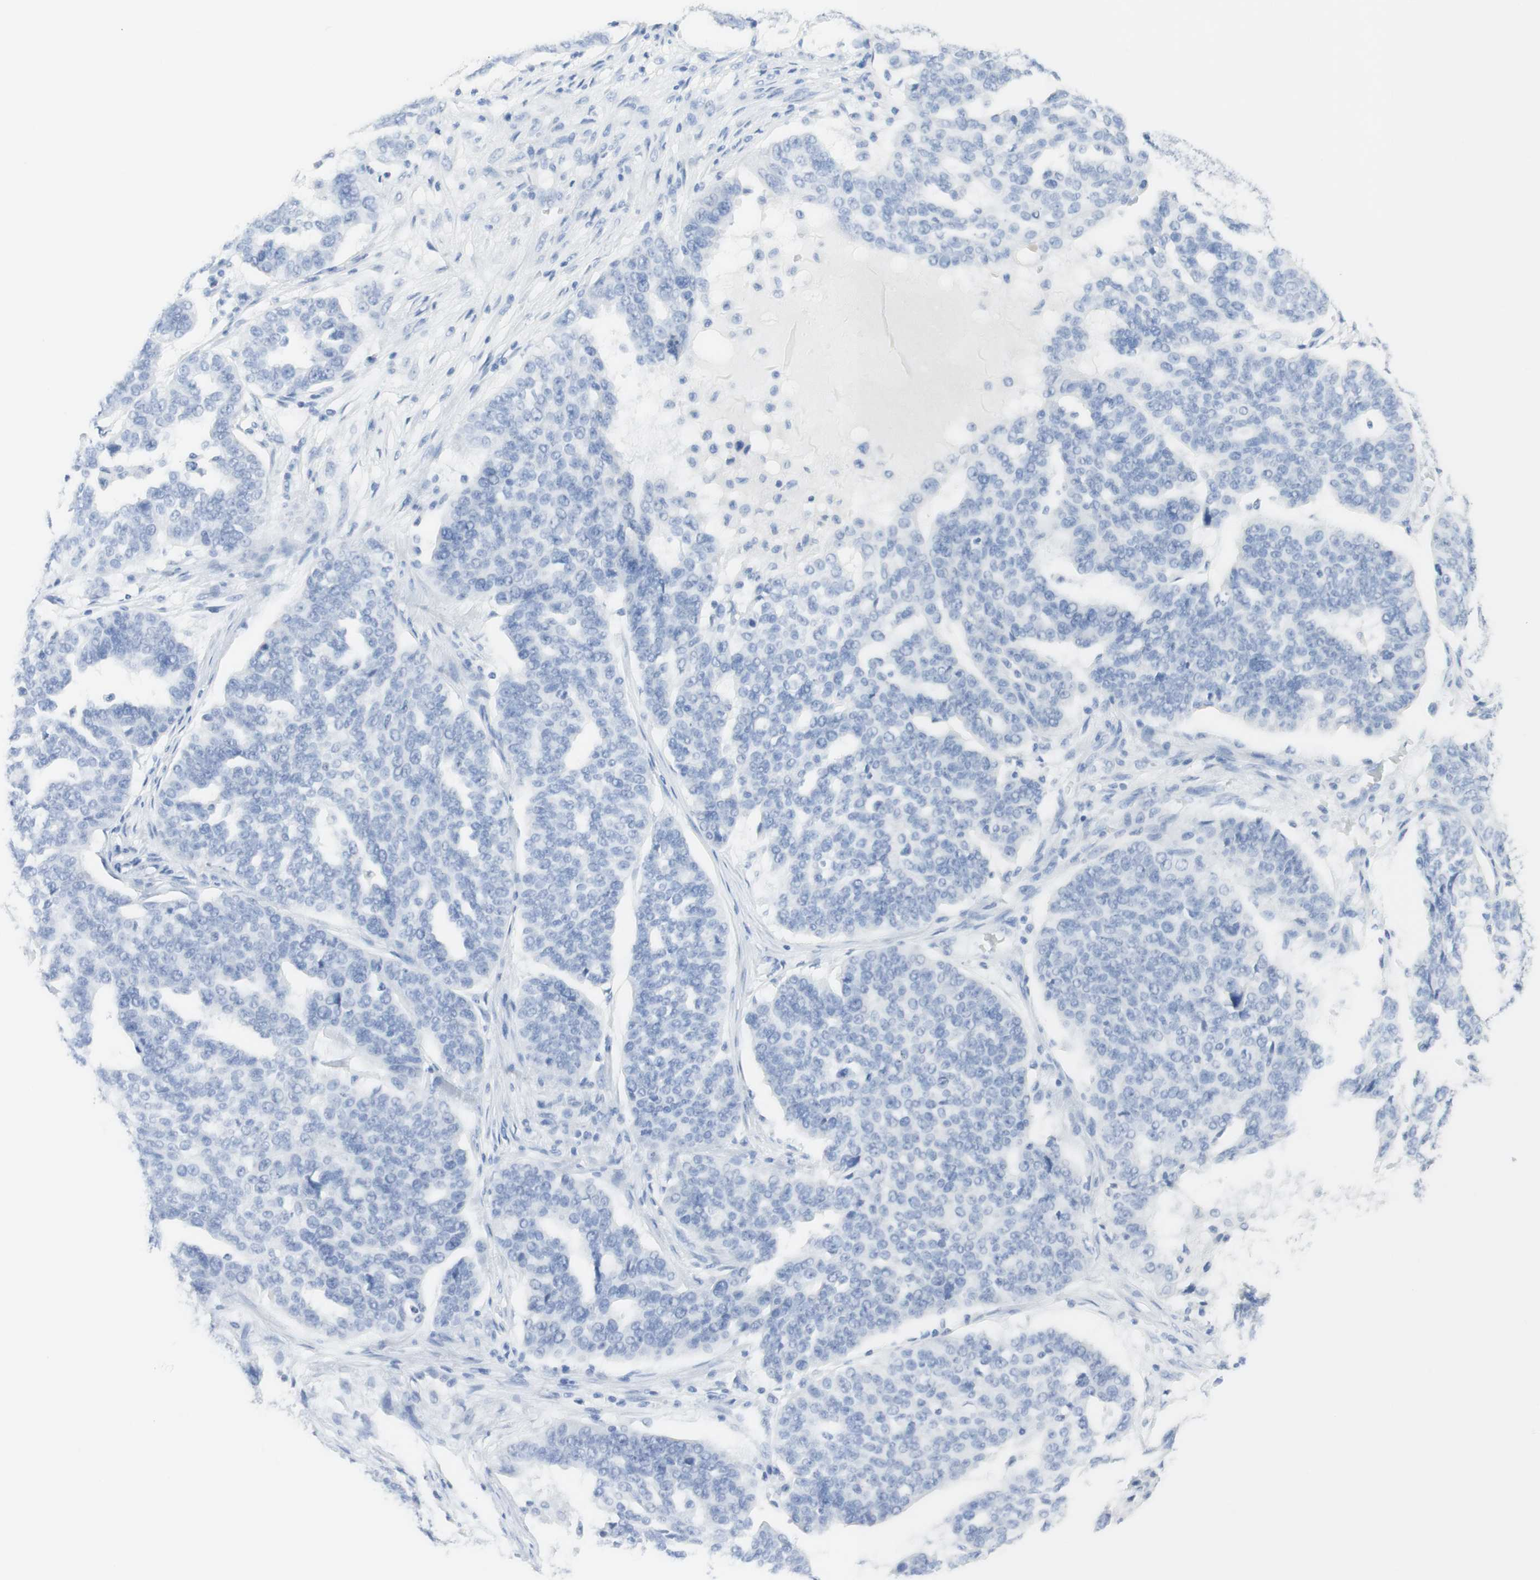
{"staining": {"intensity": "negative", "quantity": "none", "location": "none"}, "tissue": "ovarian cancer", "cell_type": "Tumor cells", "image_type": "cancer", "snomed": [{"axis": "morphology", "description": "Cystadenocarcinoma, serous, NOS"}, {"axis": "topography", "description": "Ovary"}], "caption": "Photomicrograph shows no protein staining in tumor cells of ovarian cancer tissue.", "gene": "TPO", "patient": {"sex": "female", "age": 59}}